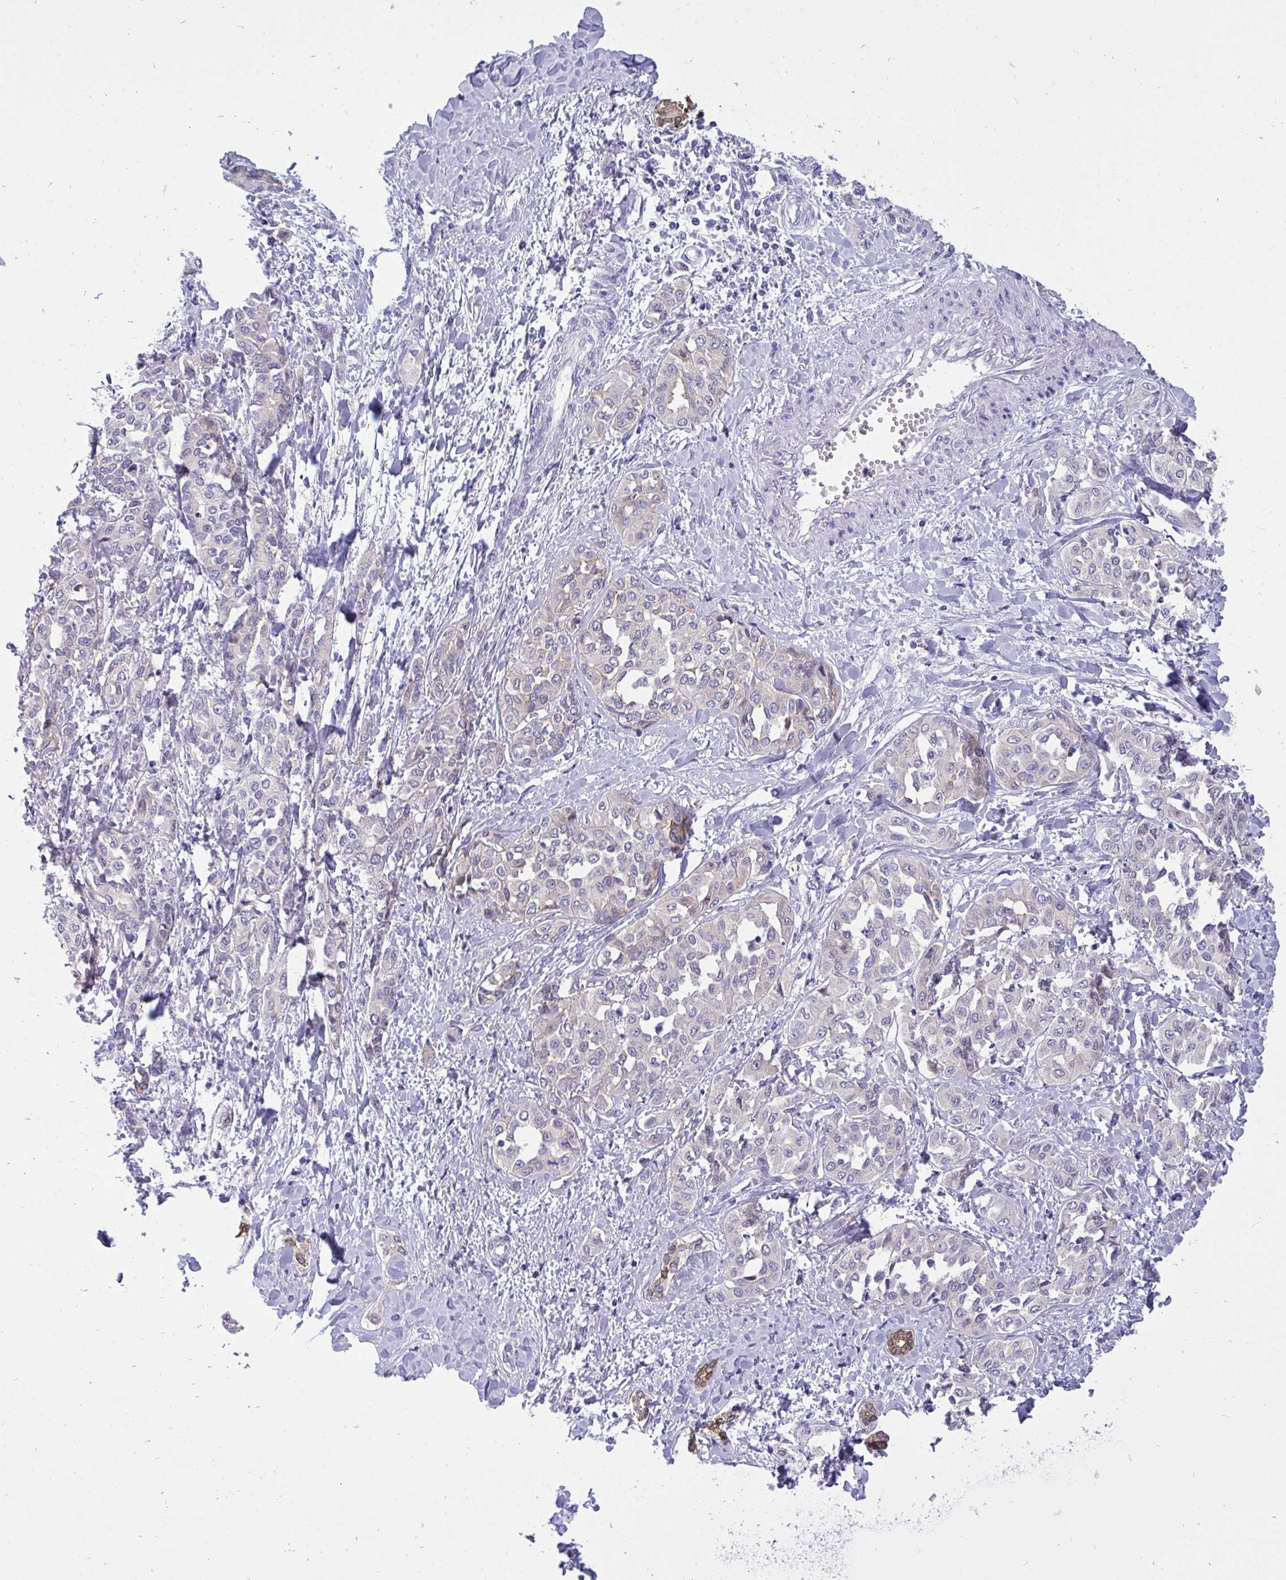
{"staining": {"intensity": "negative", "quantity": "none", "location": "none"}, "tissue": "liver cancer", "cell_type": "Tumor cells", "image_type": "cancer", "snomed": [{"axis": "morphology", "description": "Cholangiocarcinoma"}, {"axis": "topography", "description": "Liver"}], "caption": "DAB (3,3'-diaminobenzidine) immunohistochemical staining of human liver cholangiocarcinoma displays no significant staining in tumor cells. Brightfield microscopy of IHC stained with DAB (brown) and hematoxylin (blue), captured at high magnification.", "gene": "VGLL3", "patient": {"sex": "female", "age": 77}}